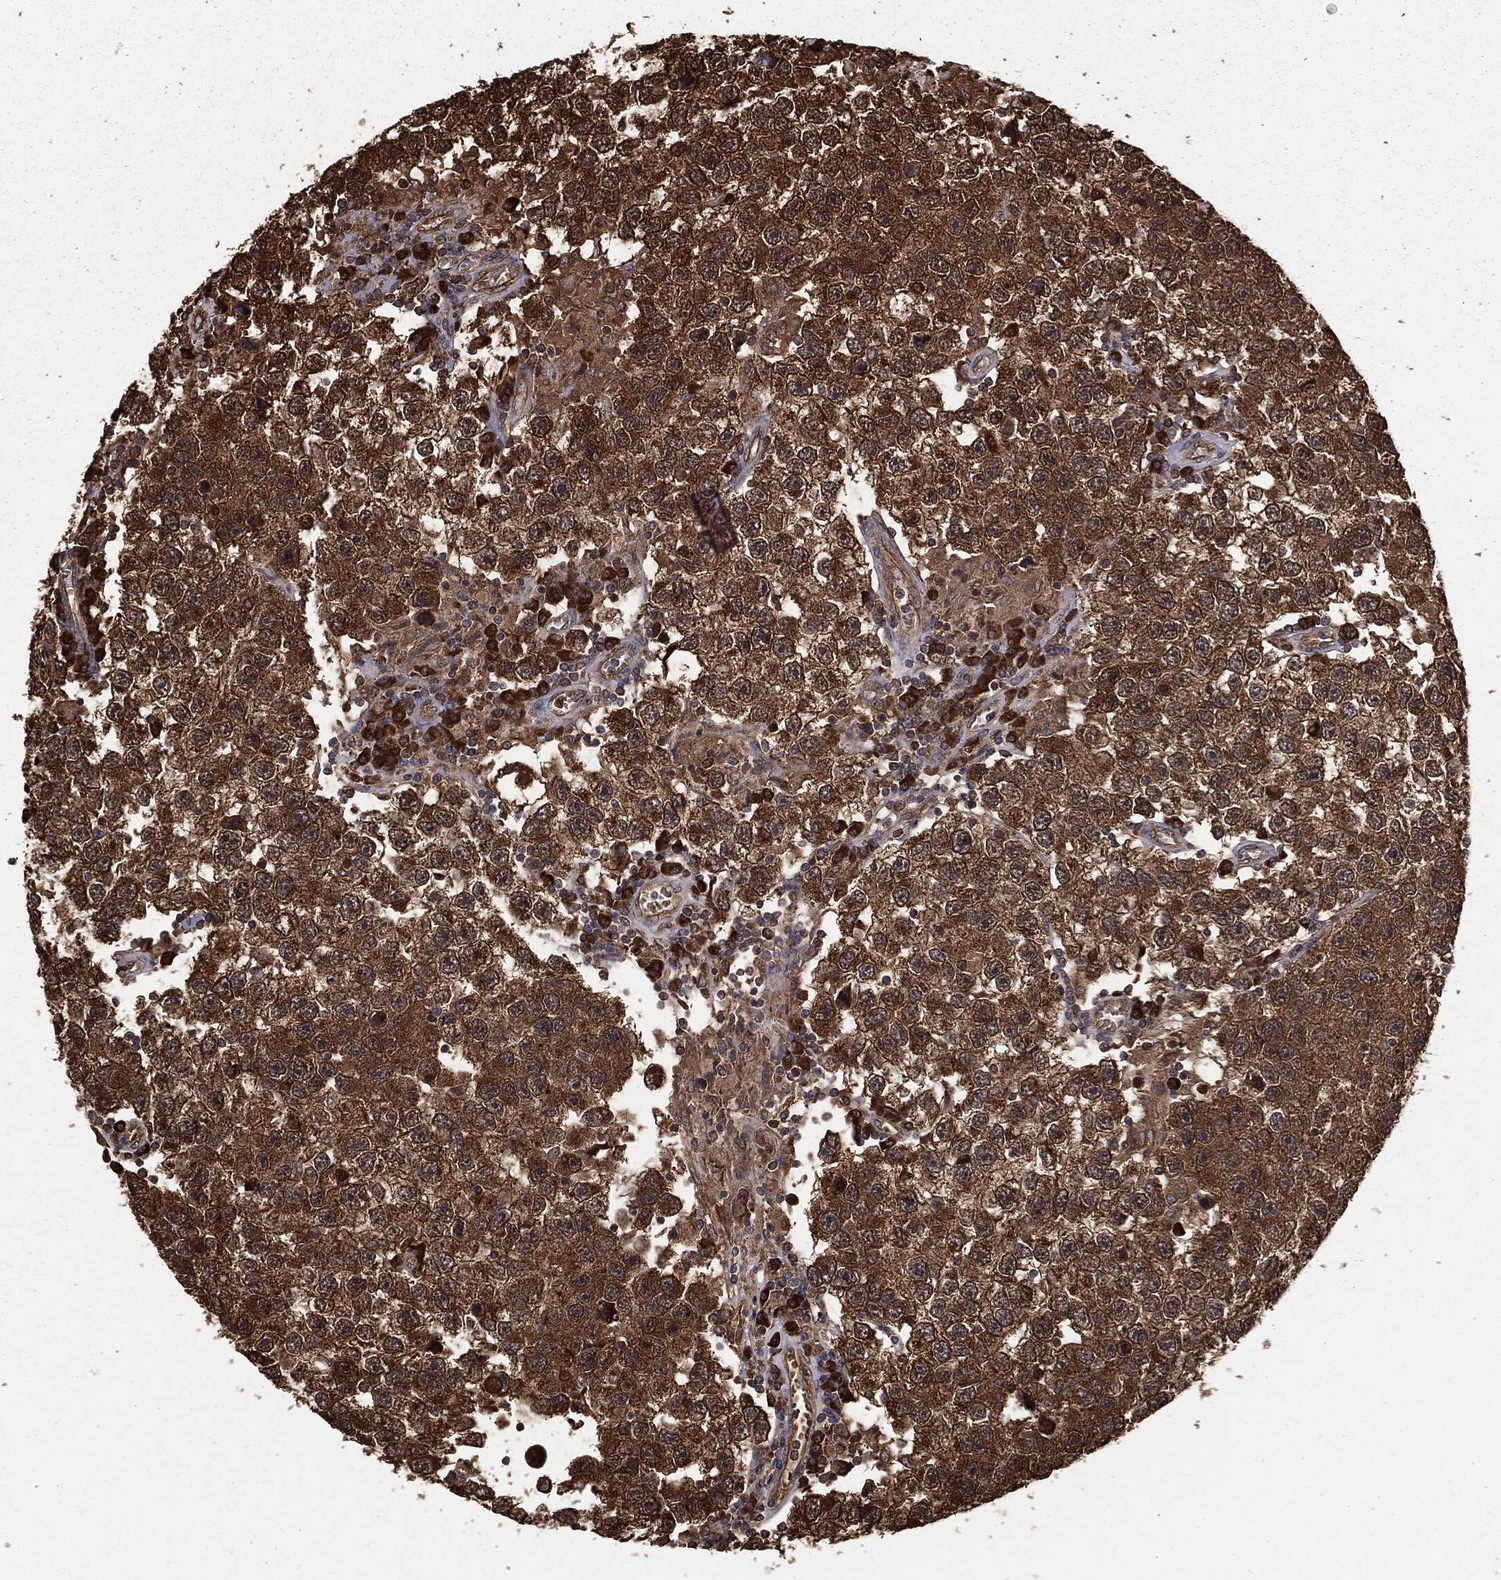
{"staining": {"intensity": "strong", "quantity": ">75%", "location": "cytoplasmic/membranous"}, "tissue": "testis cancer", "cell_type": "Tumor cells", "image_type": "cancer", "snomed": [{"axis": "morphology", "description": "Seminoma, NOS"}, {"axis": "topography", "description": "Testis"}], "caption": "Strong cytoplasmic/membranous staining is identified in about >75% of tumor cells in testis seminoma.", "gene": "NME1", "patient": {"sex": "male", "age": 26}}